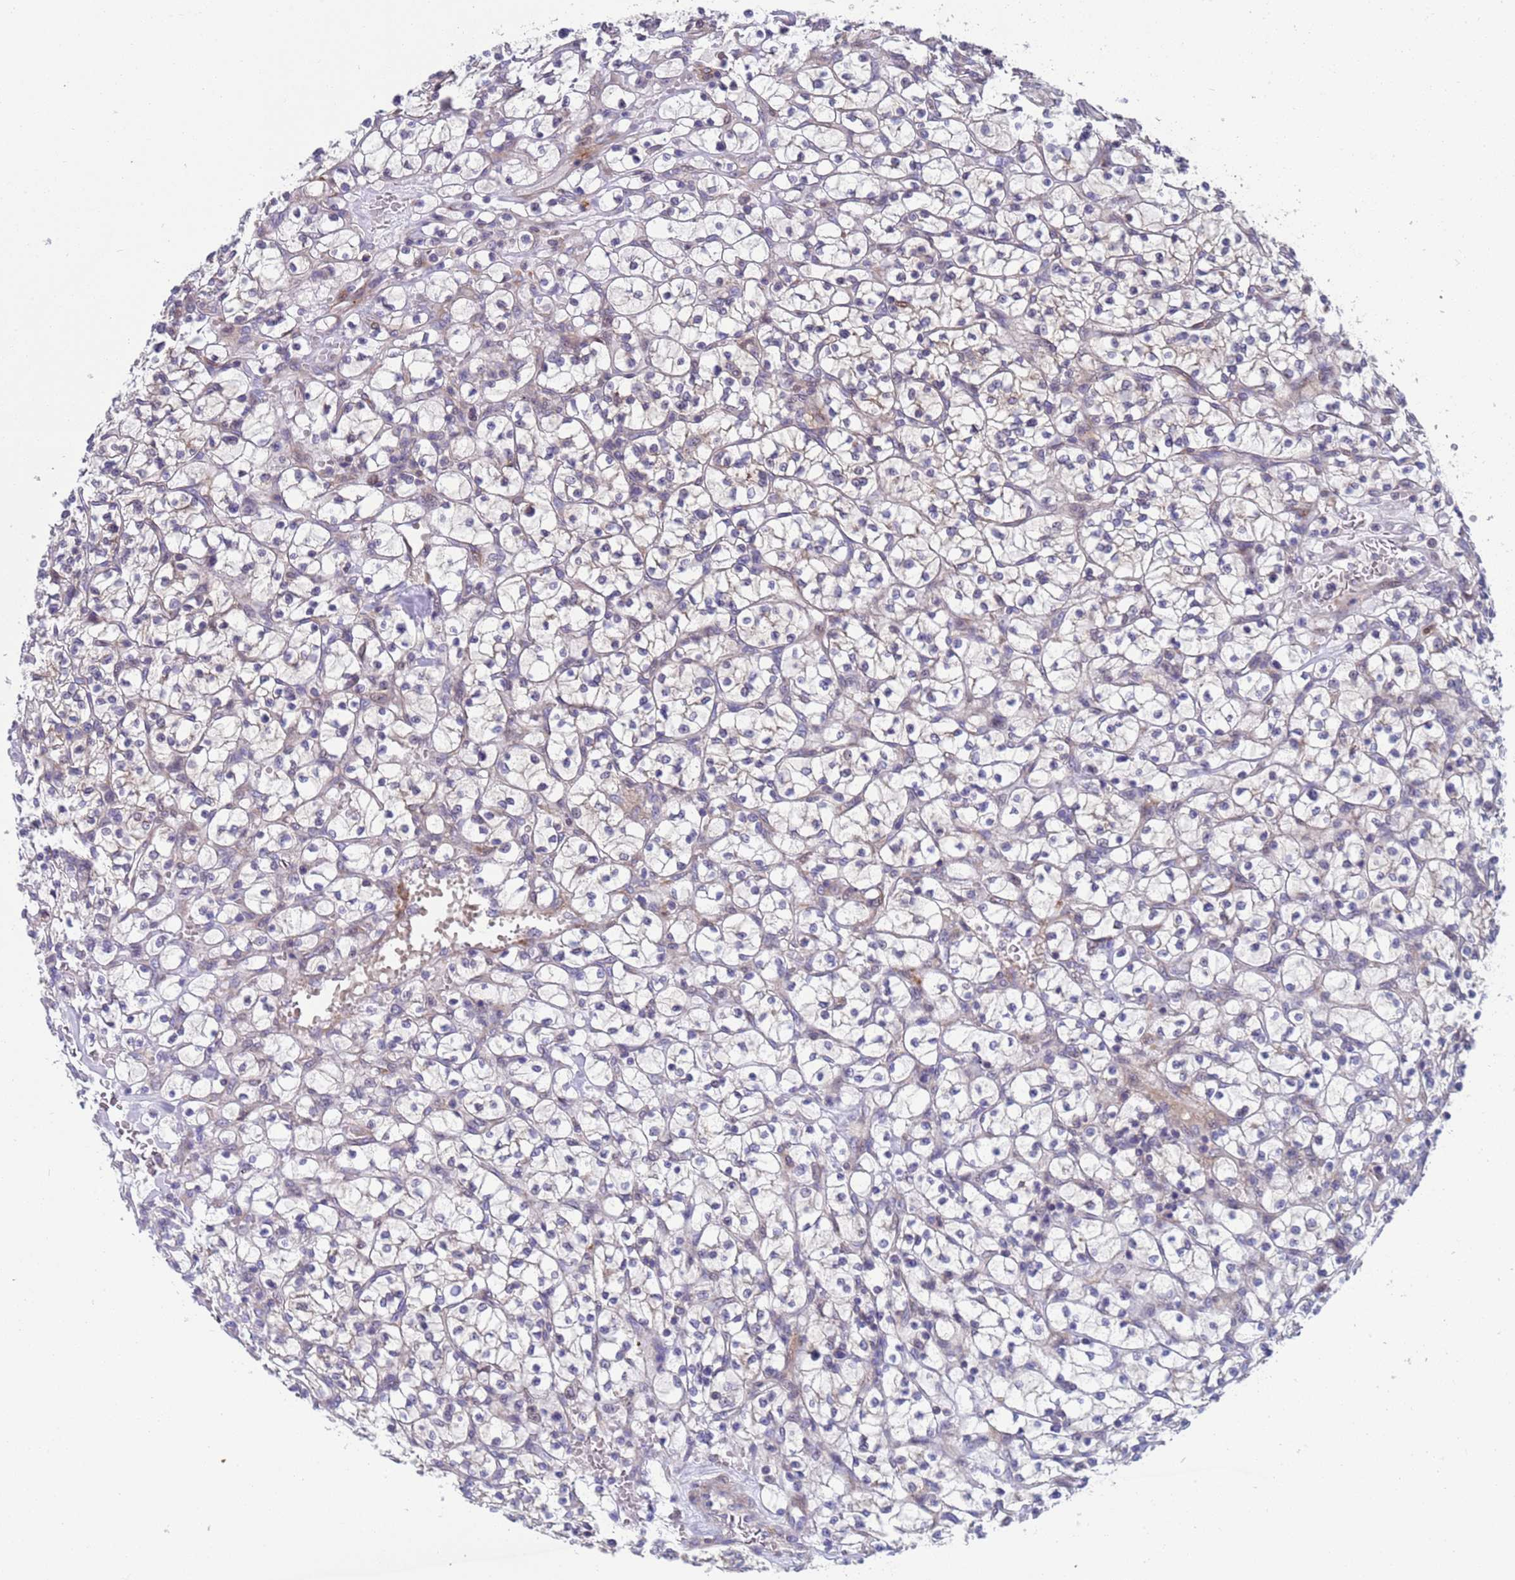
{"staining": {"intensity": "weak", "quantity": "25%-75%", "location": "cytoplasmic/membranous"}, "tissue": "renal cancer", "cell_type": "Tumor cells", "image_type": "cancer", "snomed": [{"axis": "morphology", "description": "Adenocarcinoma, NOS"}, {"axis": "topography", "description": "Kidney"}], "caption": "Weak cytoplasmic/membranous positivity for a protein is identified in about 25%-75% of tumor cells of adenocarcinoma (renal) using IHC.", "gene": "ENOSF1", "patient": {"sex": "female", "age": 64}}